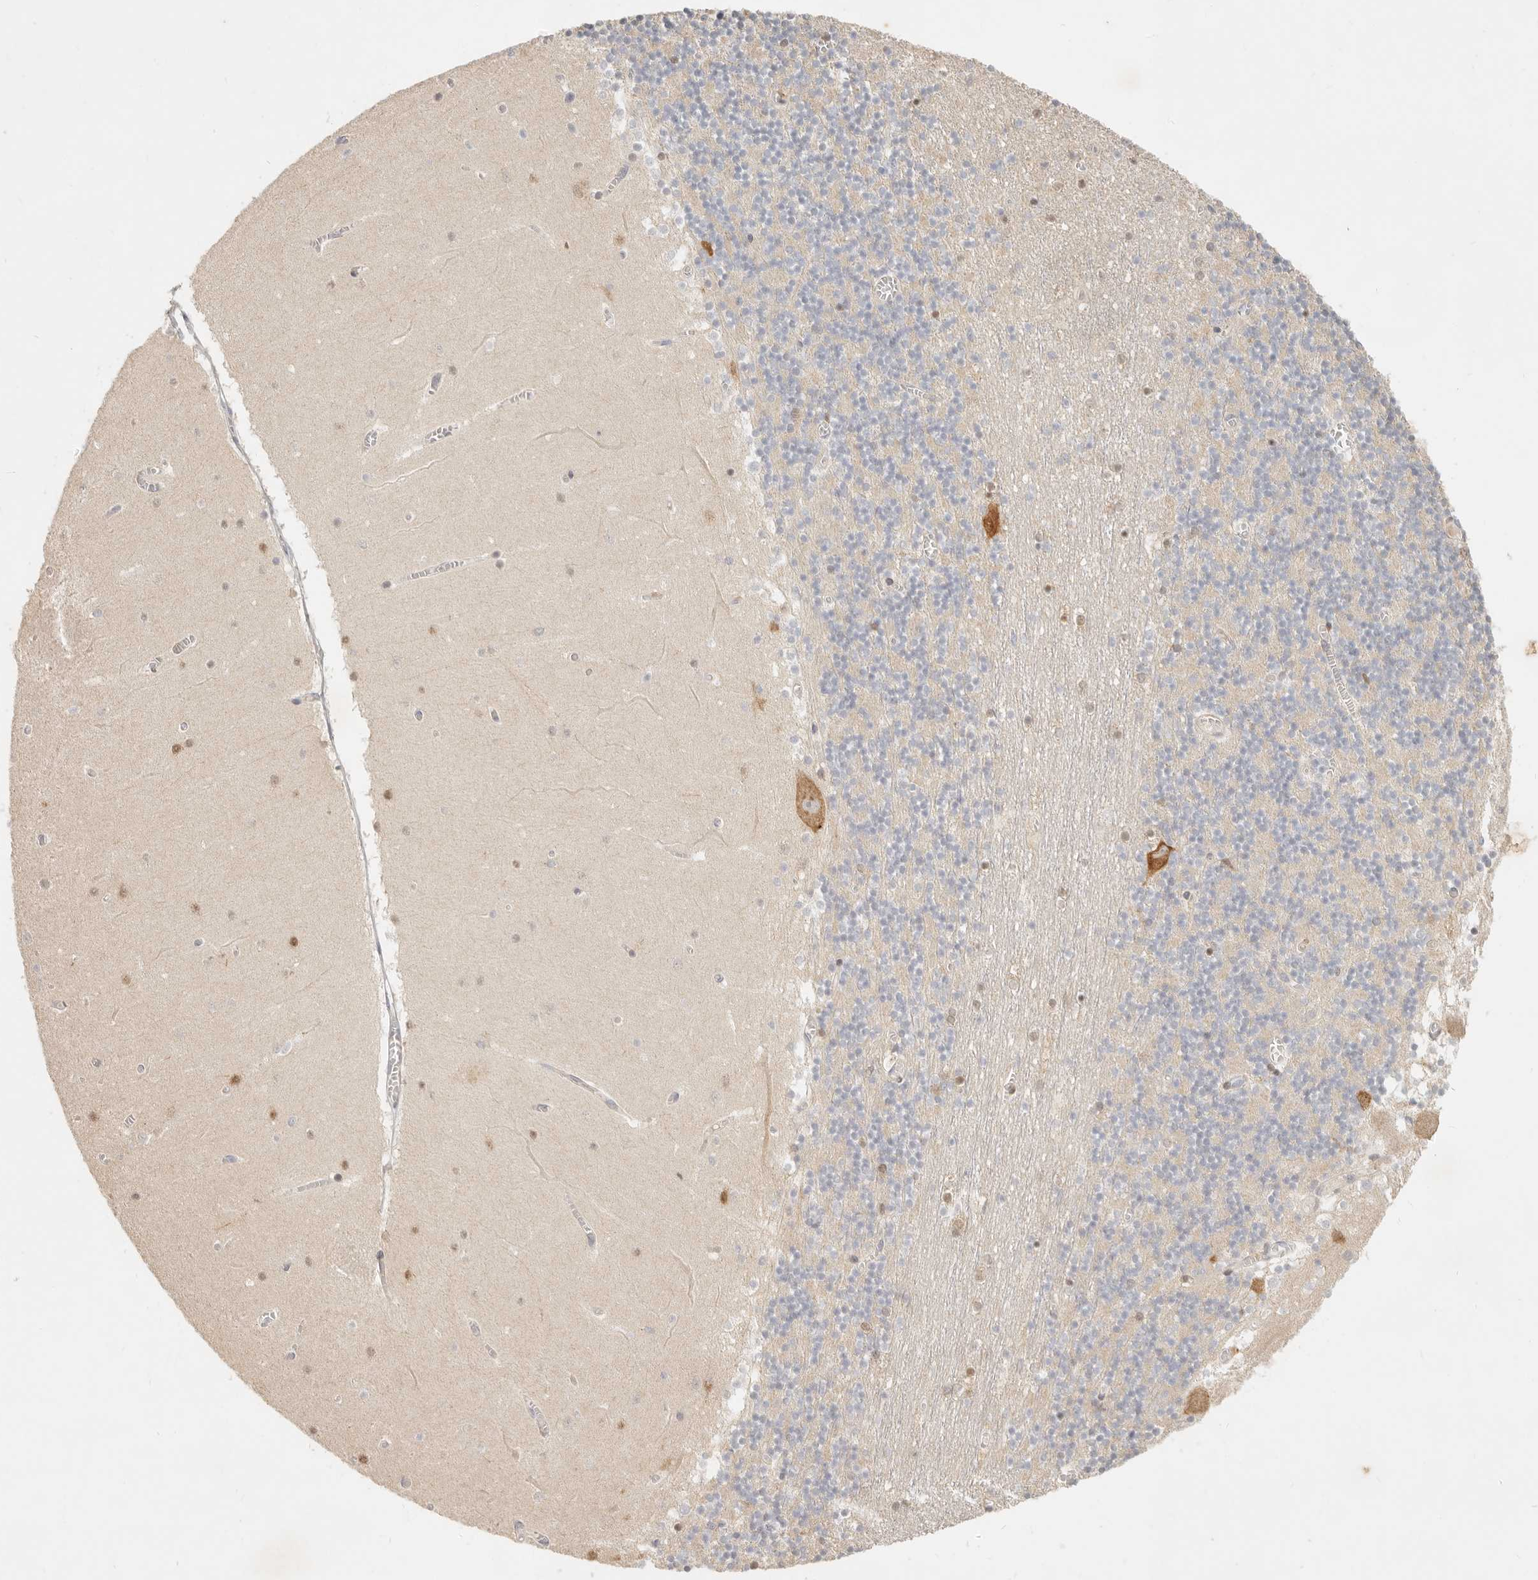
{"staining": {"intensity": "negative", "quantity": "none", "location": "none"}, "tissue": "cerebellum", "cell_type": "Cells in granular layer", "image_type": "normal", "snomed": [{"axis": "morphology", "description": "Normal tissue, NOS"}, {"axis": "topography", "description": "Cerebellum"}], "caption": "Cells in granular layer are negative for protein expression in normal human cerebellum. (Brightfield microscopy of DAB (3,3'-diaminobenzidine) IHC at high magnification).", "gene": "PABPC4", "patient": {"sex": "female", "age": 28}}